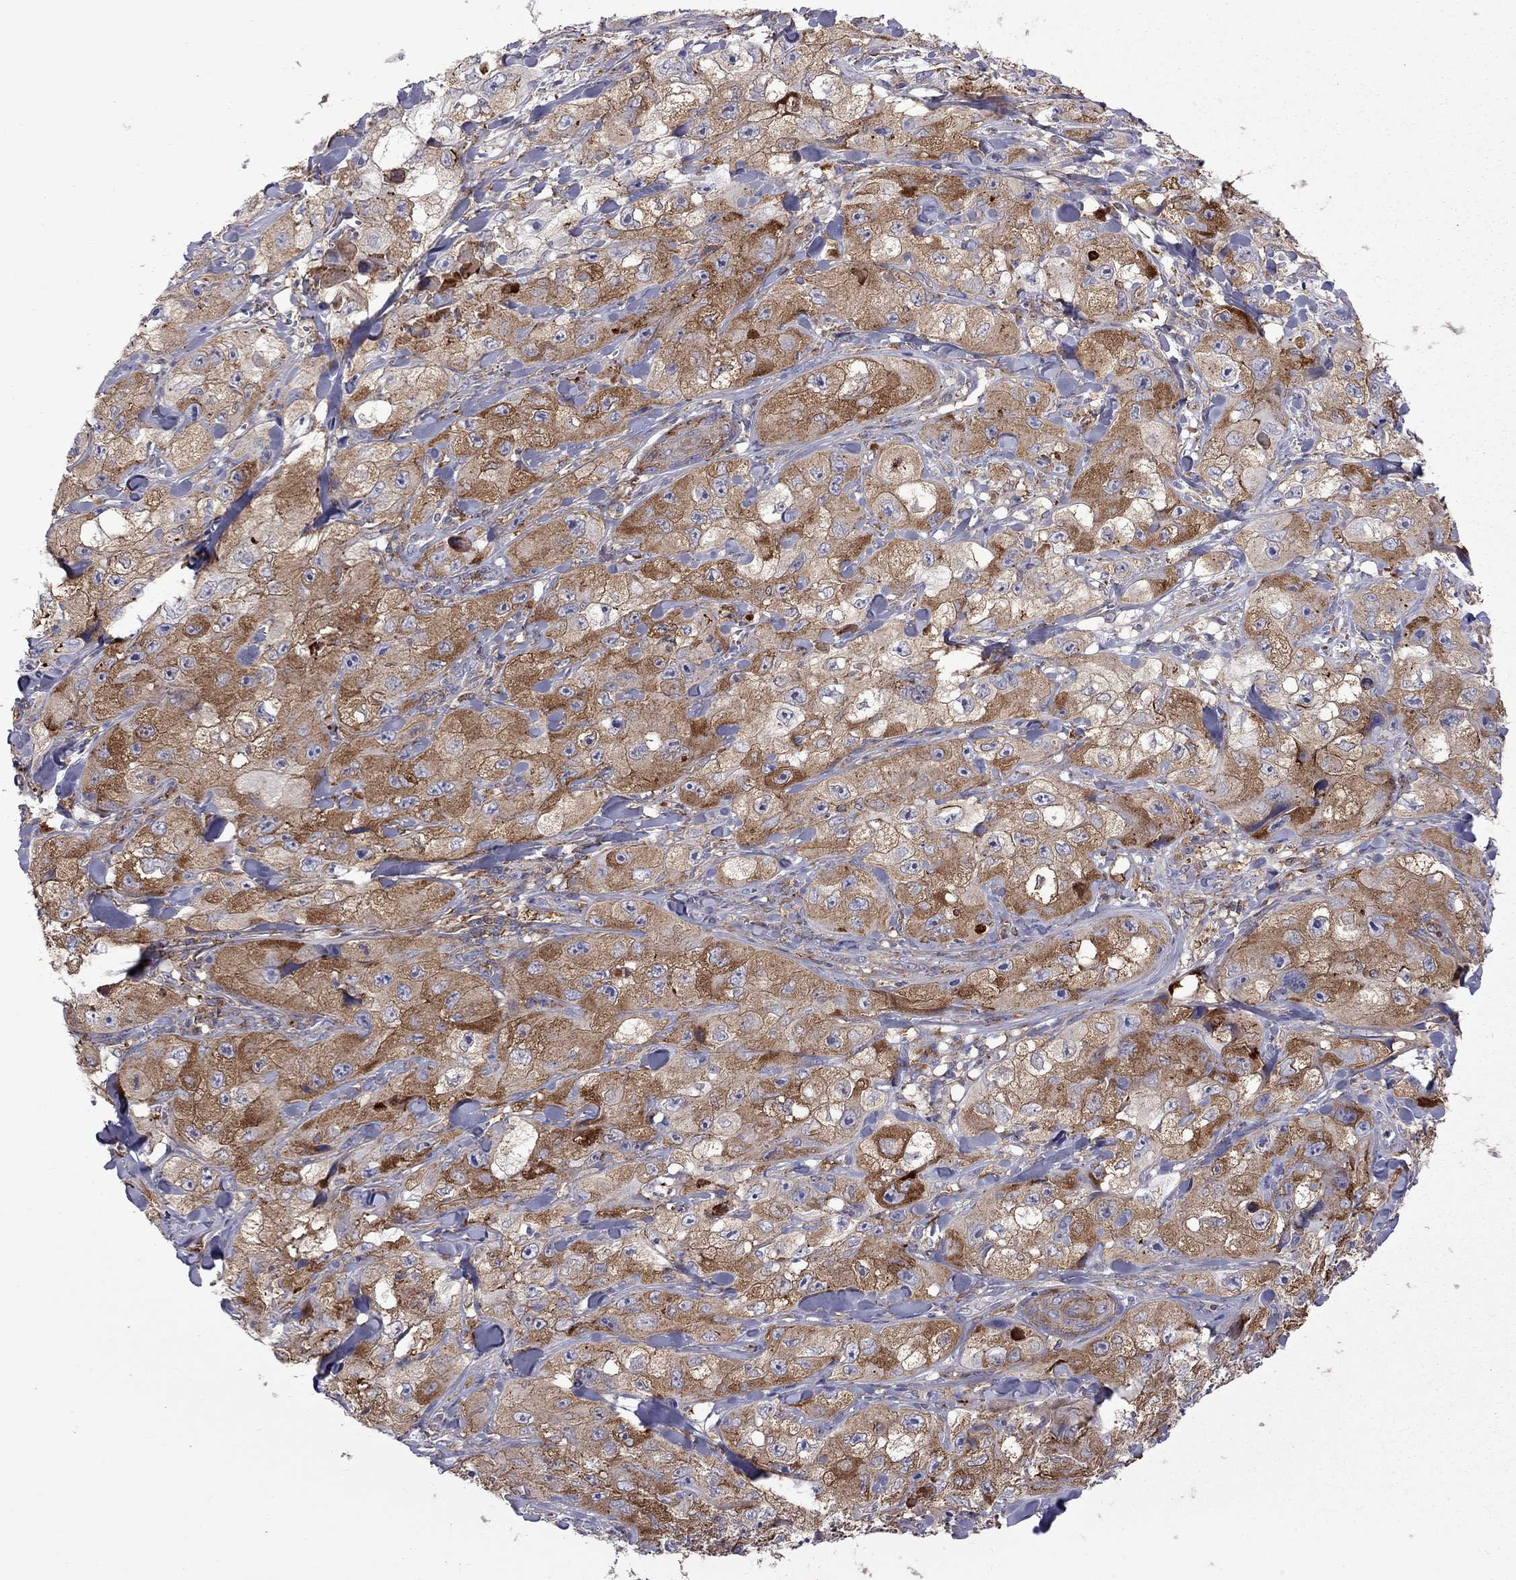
{"staining": {"intensity": "strong", "quantity": "25%-75%", "location": "cytoplasmic/membranous"}, "tissue": "skin cancer", "cell_type": "Tumor cells", "image_type": "cancer", "snomed": [{"axis": "morphology", "description": "Squamous cell carcinoma, NOS"}, {"axis": "topography", "description": "Skin"}, {"axis": "topography", "description": "Subcutis"}], "caption": "A photomicrograph showing strong cytoplasmic/membranous positivity in approximately 25%-75% of tumor cells in skin cancer (squamous cell carcinoma), as visualized by brown immunohistochemical staining.", "gene": "EIF4E3", "patient": {"sex": "male", "age": 73}}